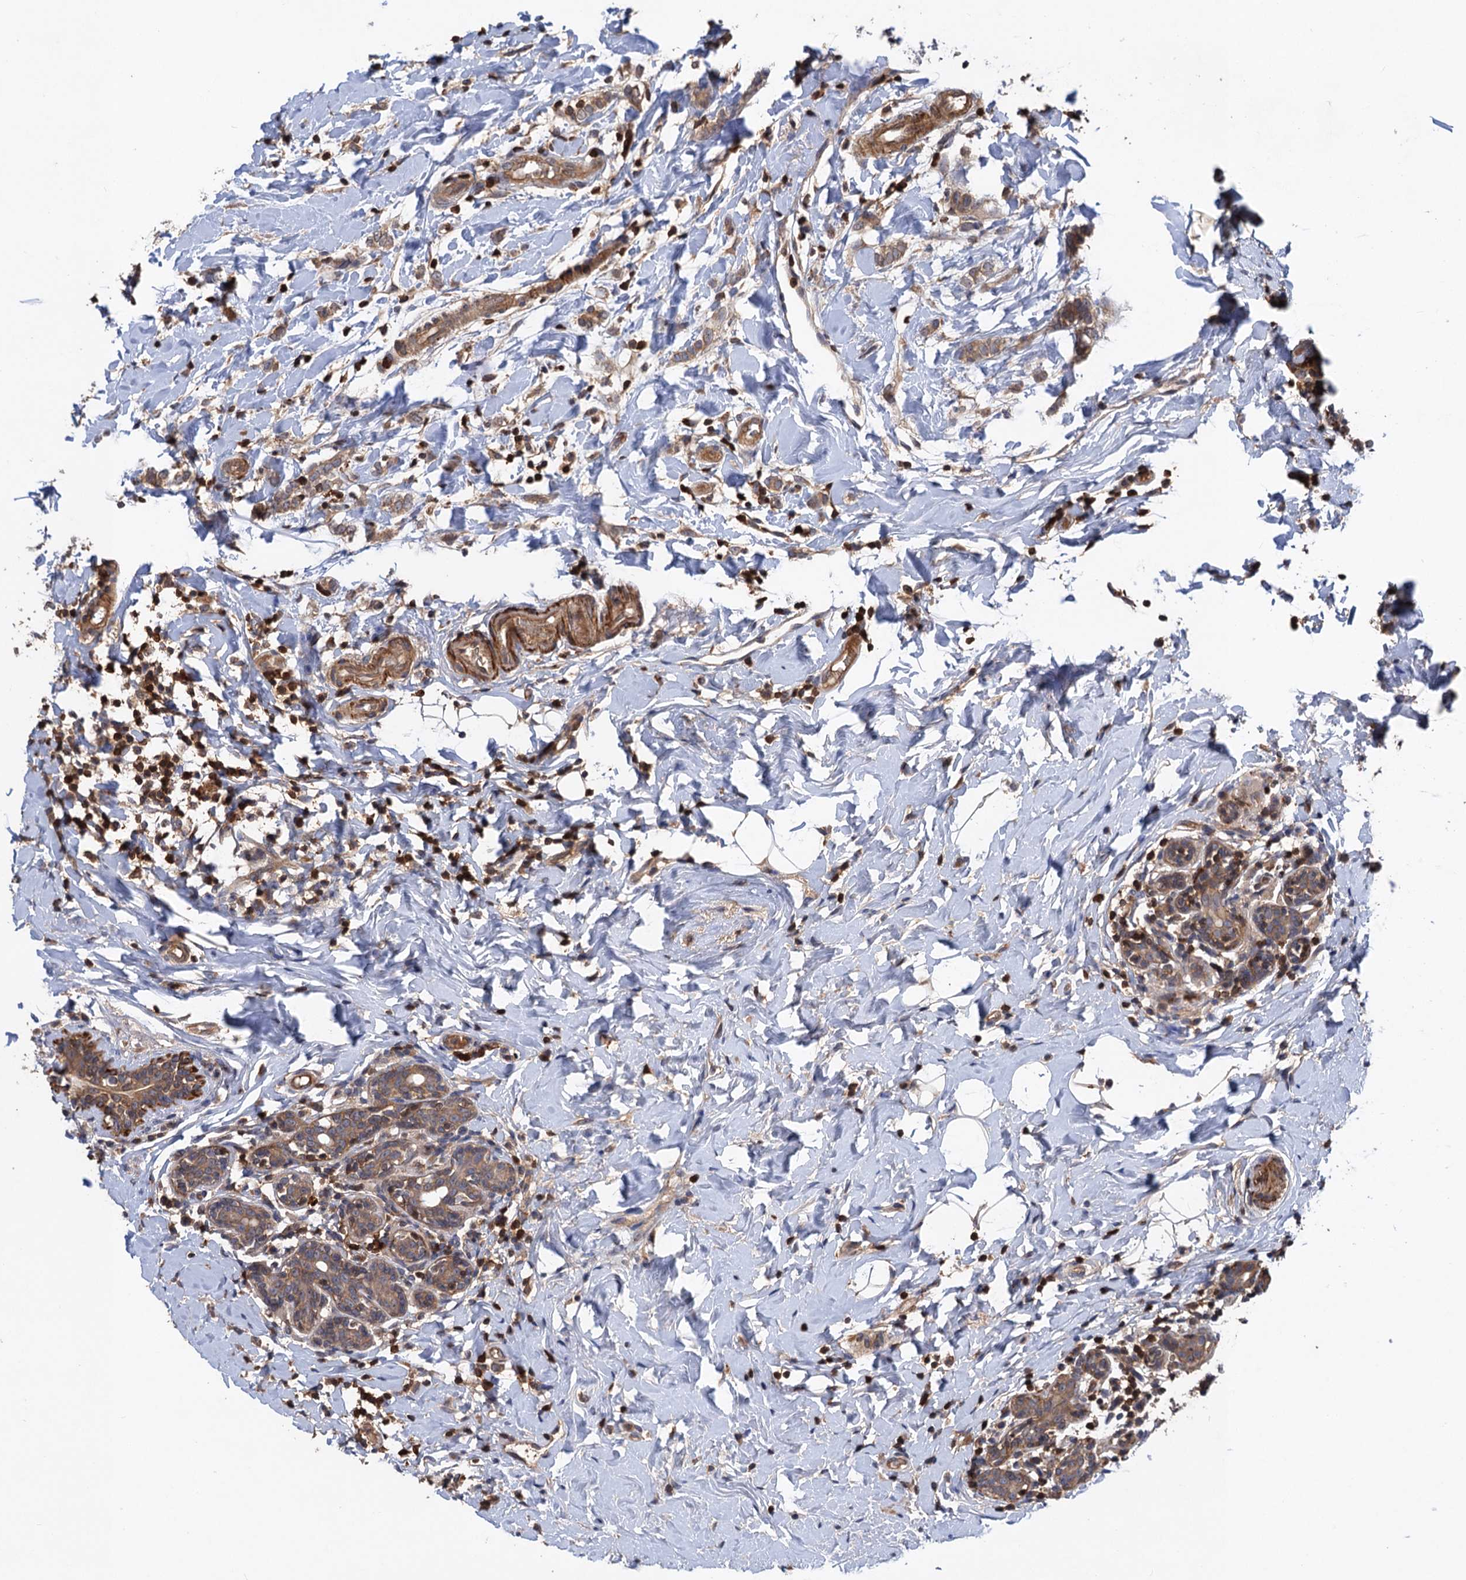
{"staining": {"intensity": "moderate", "quantity": ">75%", "location": "cytoplasmic/membranous"}, "tissue": "breast cancer", "cell_type": "Tumor cells", "image_type": "cancer", "snomed": [{"axis": "morphology", "description": "Normal tissue, NOS"}, {"axis": "morphology", "description": "Lobular carcinoma"}, {"axis": "topography", "description": "Breast"}], "caption": "Breast cancer tissue shows moderate cytoplasmic/membranous positivity in about >75% of tumor cells (DAB (3,3'-diaminobenzidine) IHC with brightfield microscopy, high magnification).", "gene": "DGKA", "patient": {"sex": "female", "age": 47}}